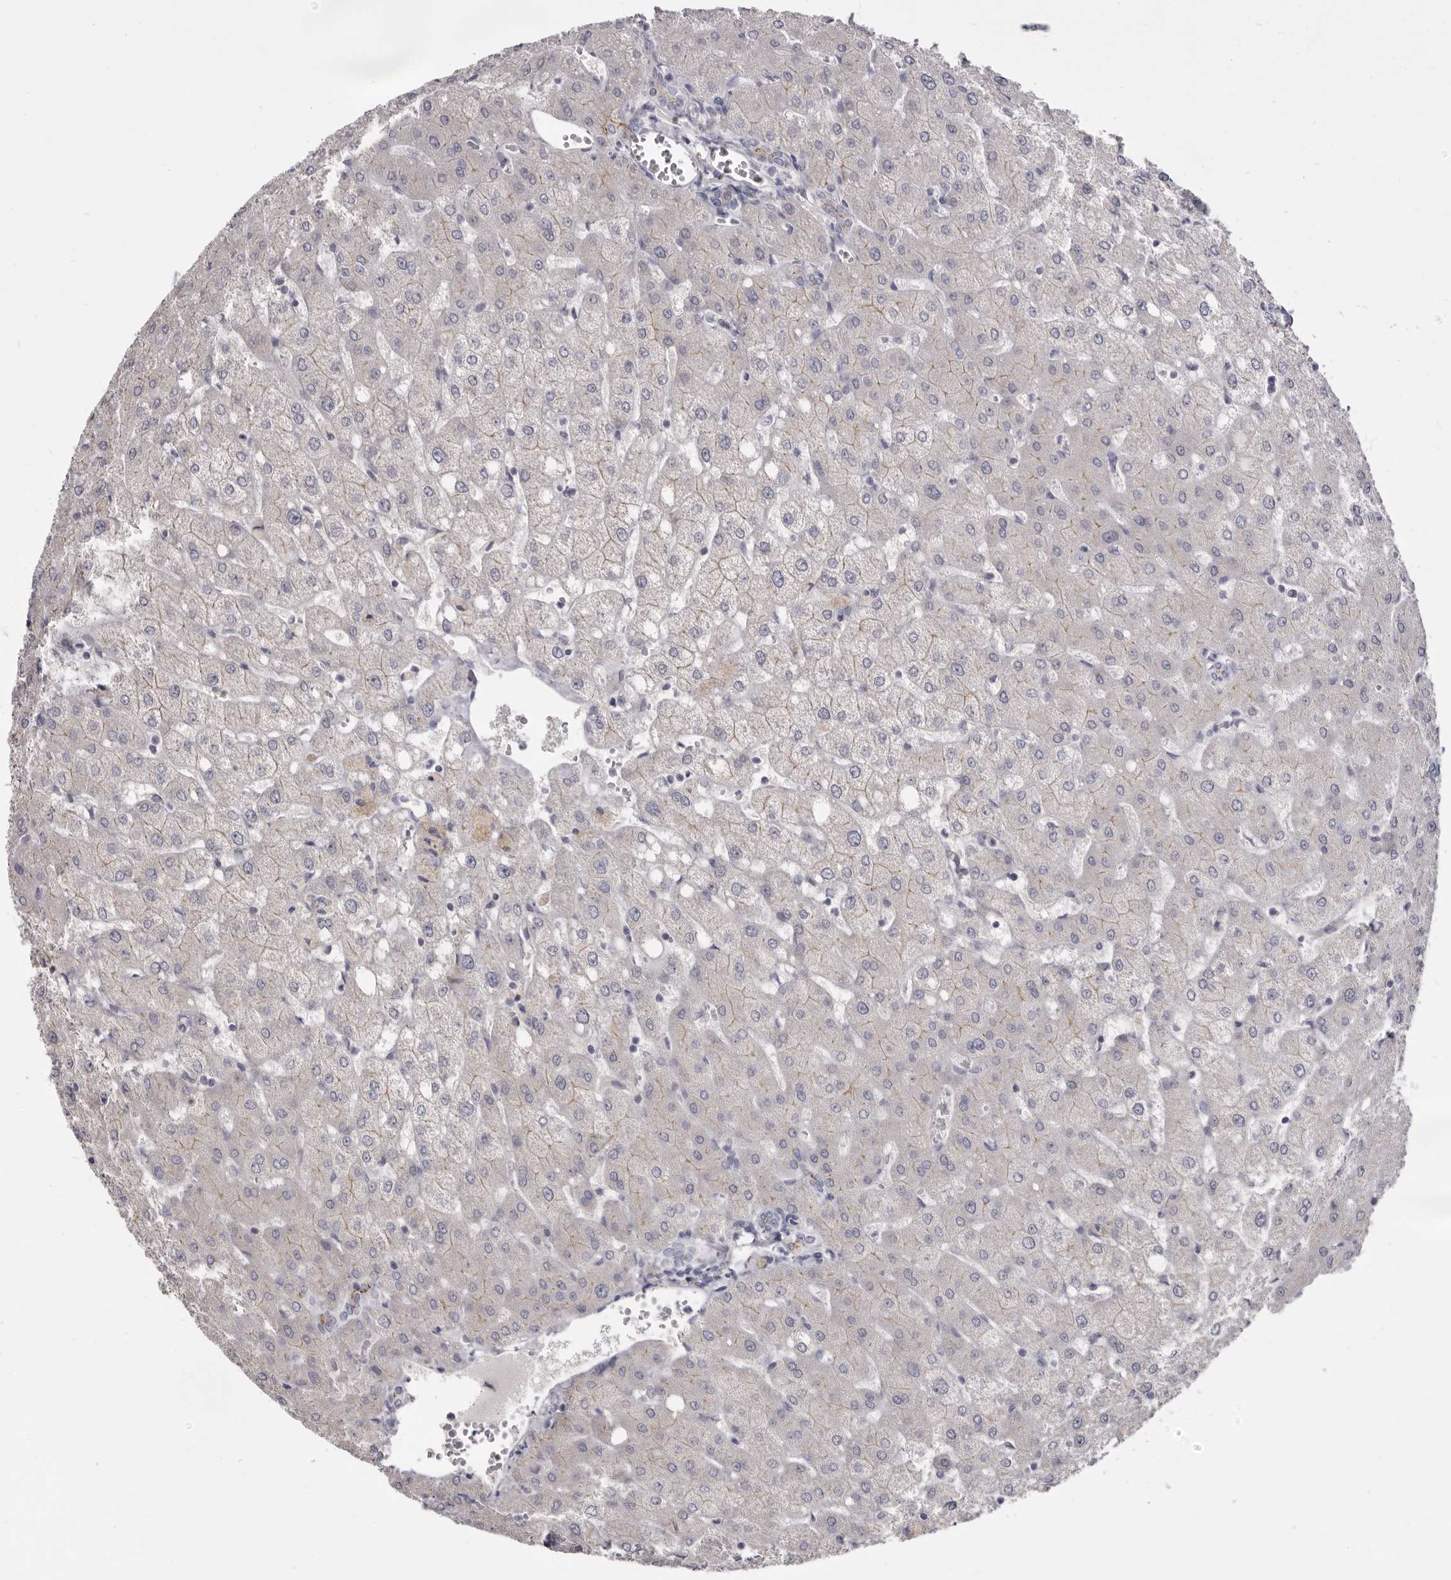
{"staining": {"intensity": "weak", "quantity": "<25%", "location": "cytoplasmic/membranous"}, "tissue": "liver", "cell_type": "Cholangiocytes", "image_type": "normal", "snomed": [{"axis": "morphology", "description": "Normal tissue, NOS"}, {"axis": "topography", "description": "Liver"}], "caption": "This photomicrograph is of unremarkable liver stained with immunohistochemistry to label a protein in brown with the nuclei are counter-stained blue. There is no positivity in cholangiocytes. (DAB IHC visualized using brightfield microscopy, high magnification).", "gene": "CGN", "patient": {"sex": "female", "age": 54}}